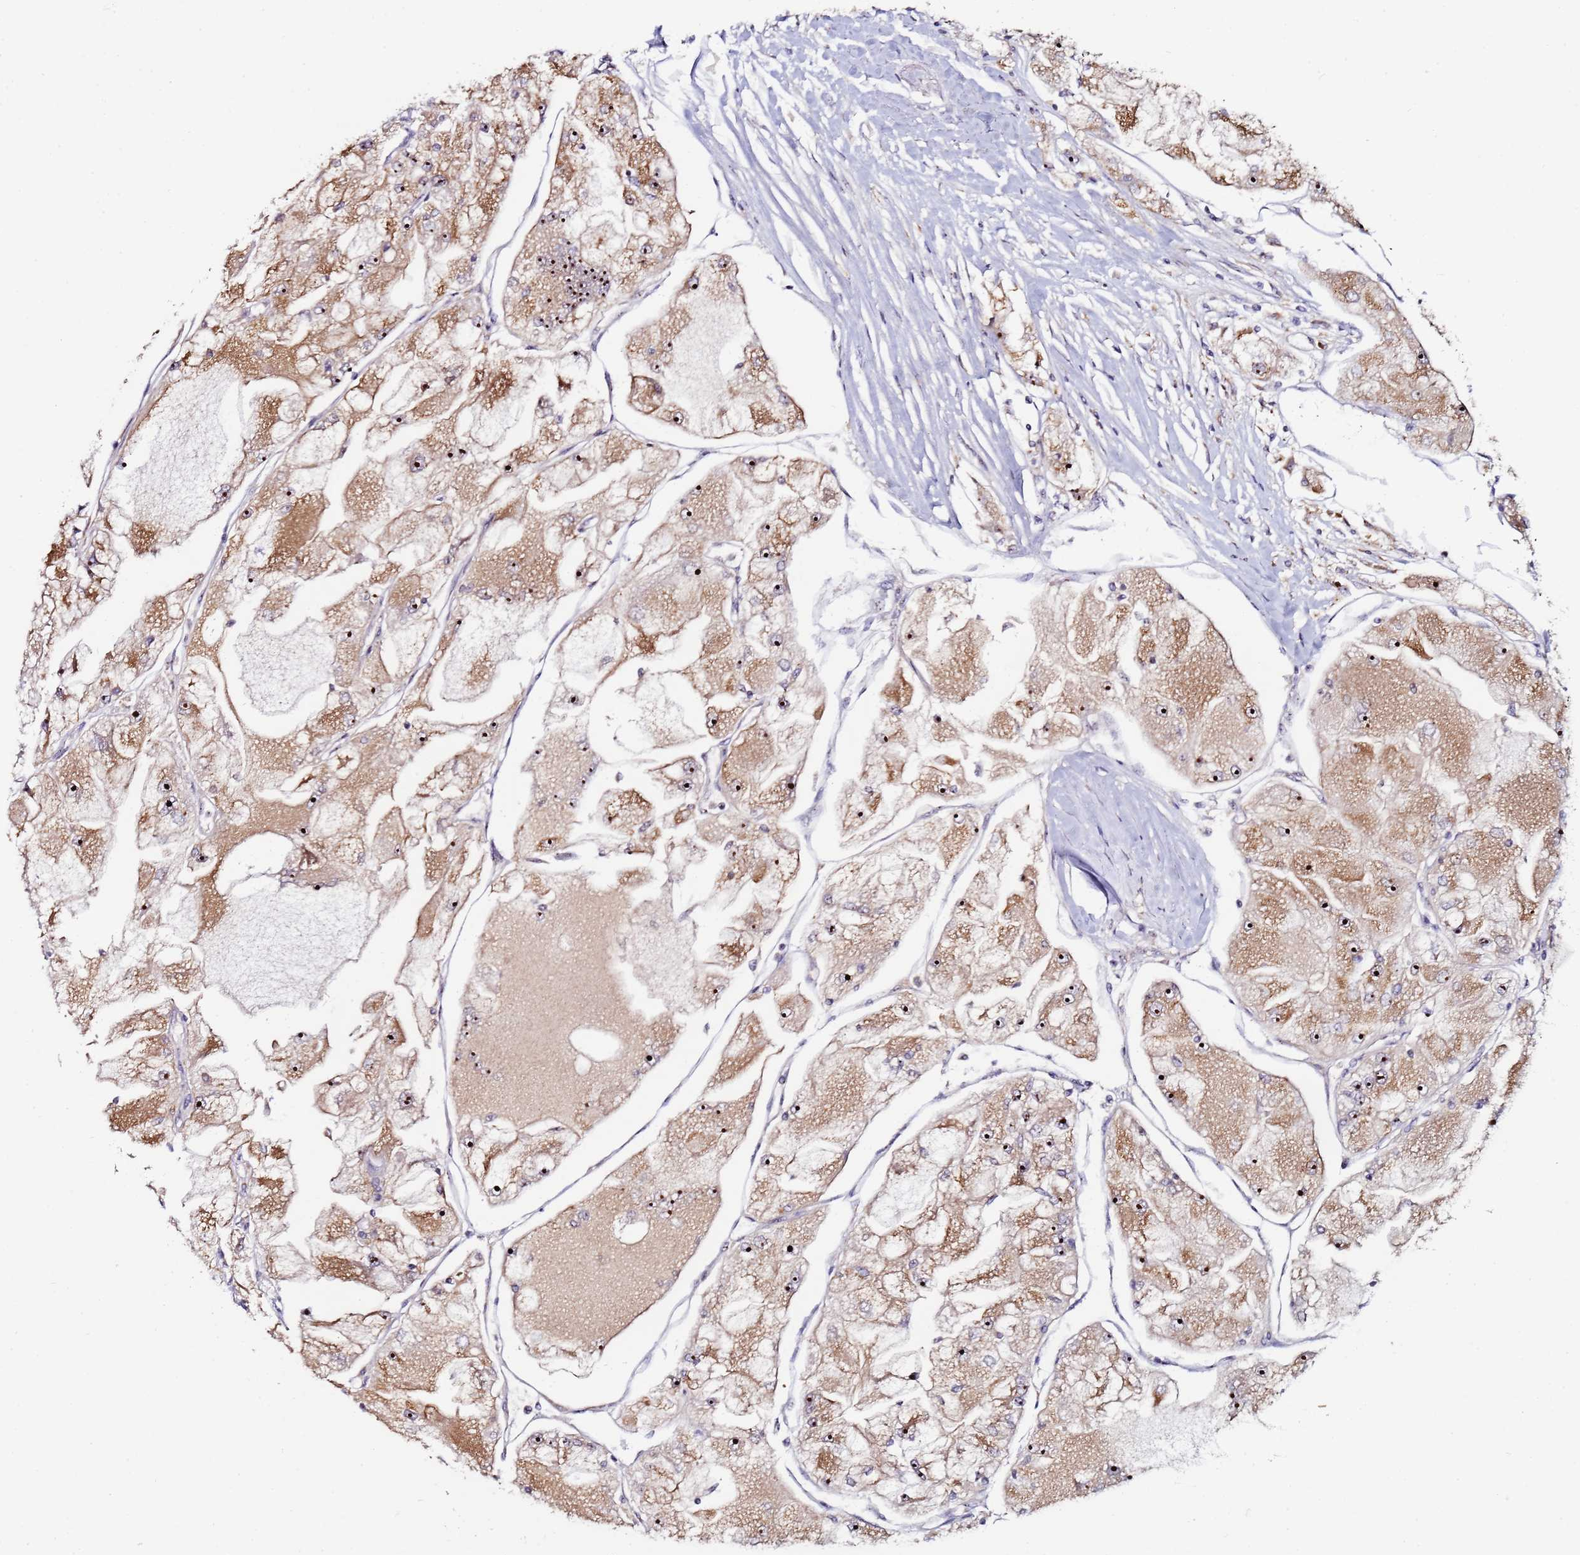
{"staining": {"intensity": "strong", "quantity": ">75%", "location": "cytoplasmic/membranous,nuclear"}, "tissue": "renal cancer", "cell_type": "Tumor cells", "image_type": "cancer", "snomed": [{"axis": "morphology", "description": "Adenocarcinoma, NOS"}, {"axis": "topography", "description": "Kidney"}], "caption": "The histopathology image shows immunohistochemical staining of renal cancer. There is strong cytoplasmic/membranous and nuclear staining is present in approximately >75% of tumor cells.", "gene": "KRI1", "patient": {"sex": "female", "age": 72}}